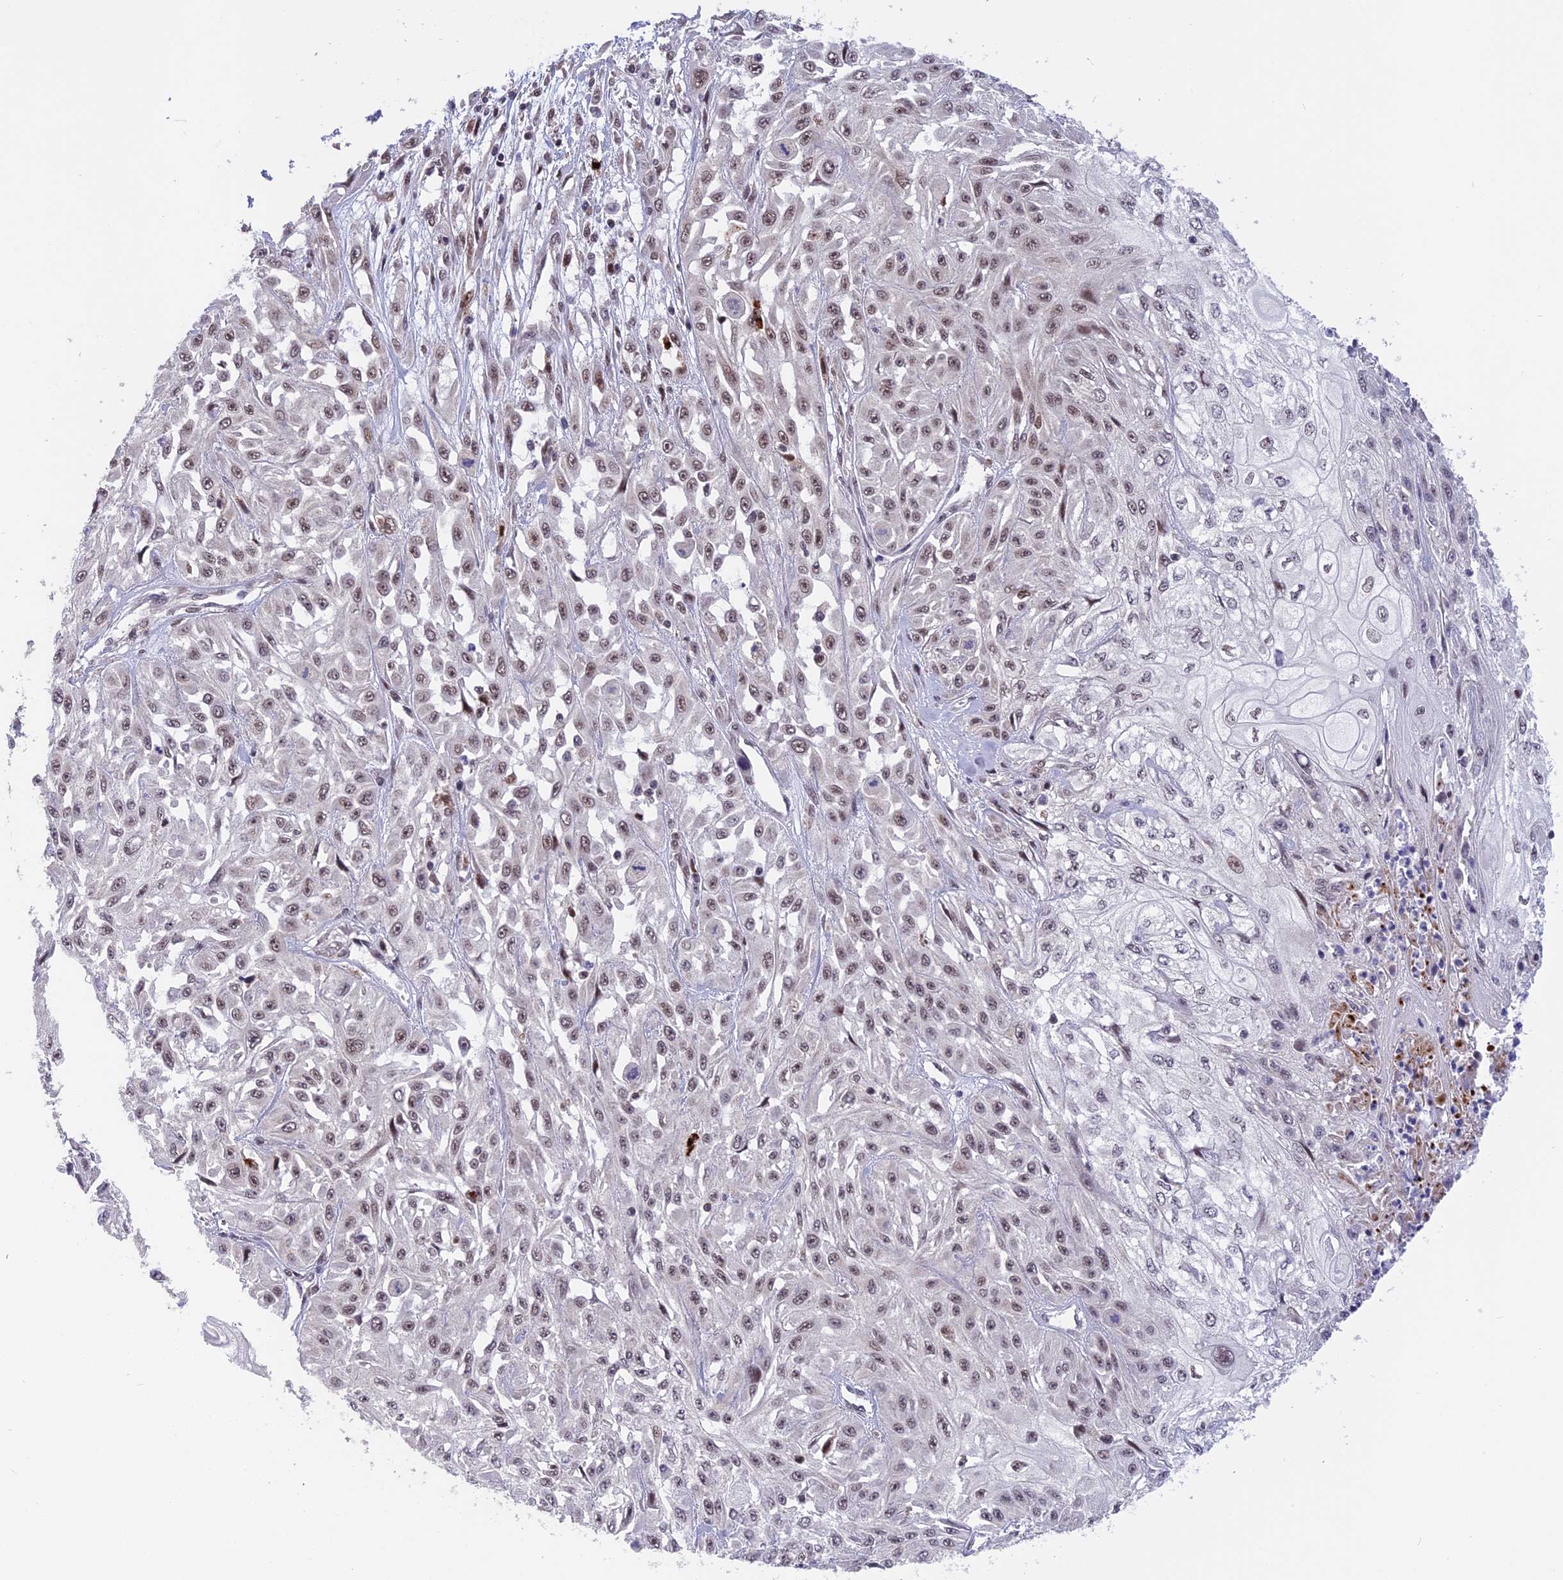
{"staining": {"intensity": "weak", "quantity": "25%-75%", "location": "nuclear"}, "tissue": "skin cancer", "cell_type": "Tumor cells", "image_type": "cancer", "snomed": [{"axis": "morphology", "description": "Squamous cell carcinoma, NOS"}, {"axis": "morphology", "description": "Squamous cell carcinoma, metastatic, NOS"}, {"axis": "topography", "description": "Skin"}, {"axis": "topography", "description": "Lymph node"}], "caption": "The photomicrograph exhibits staining of skin cancer (metastatic squamous cell carcinoma), revealing weak nuclear protein positivity (brown color) within tumor cells.", "gene": "POLR2C", "patient": {"sex": "male", "age": 75}}